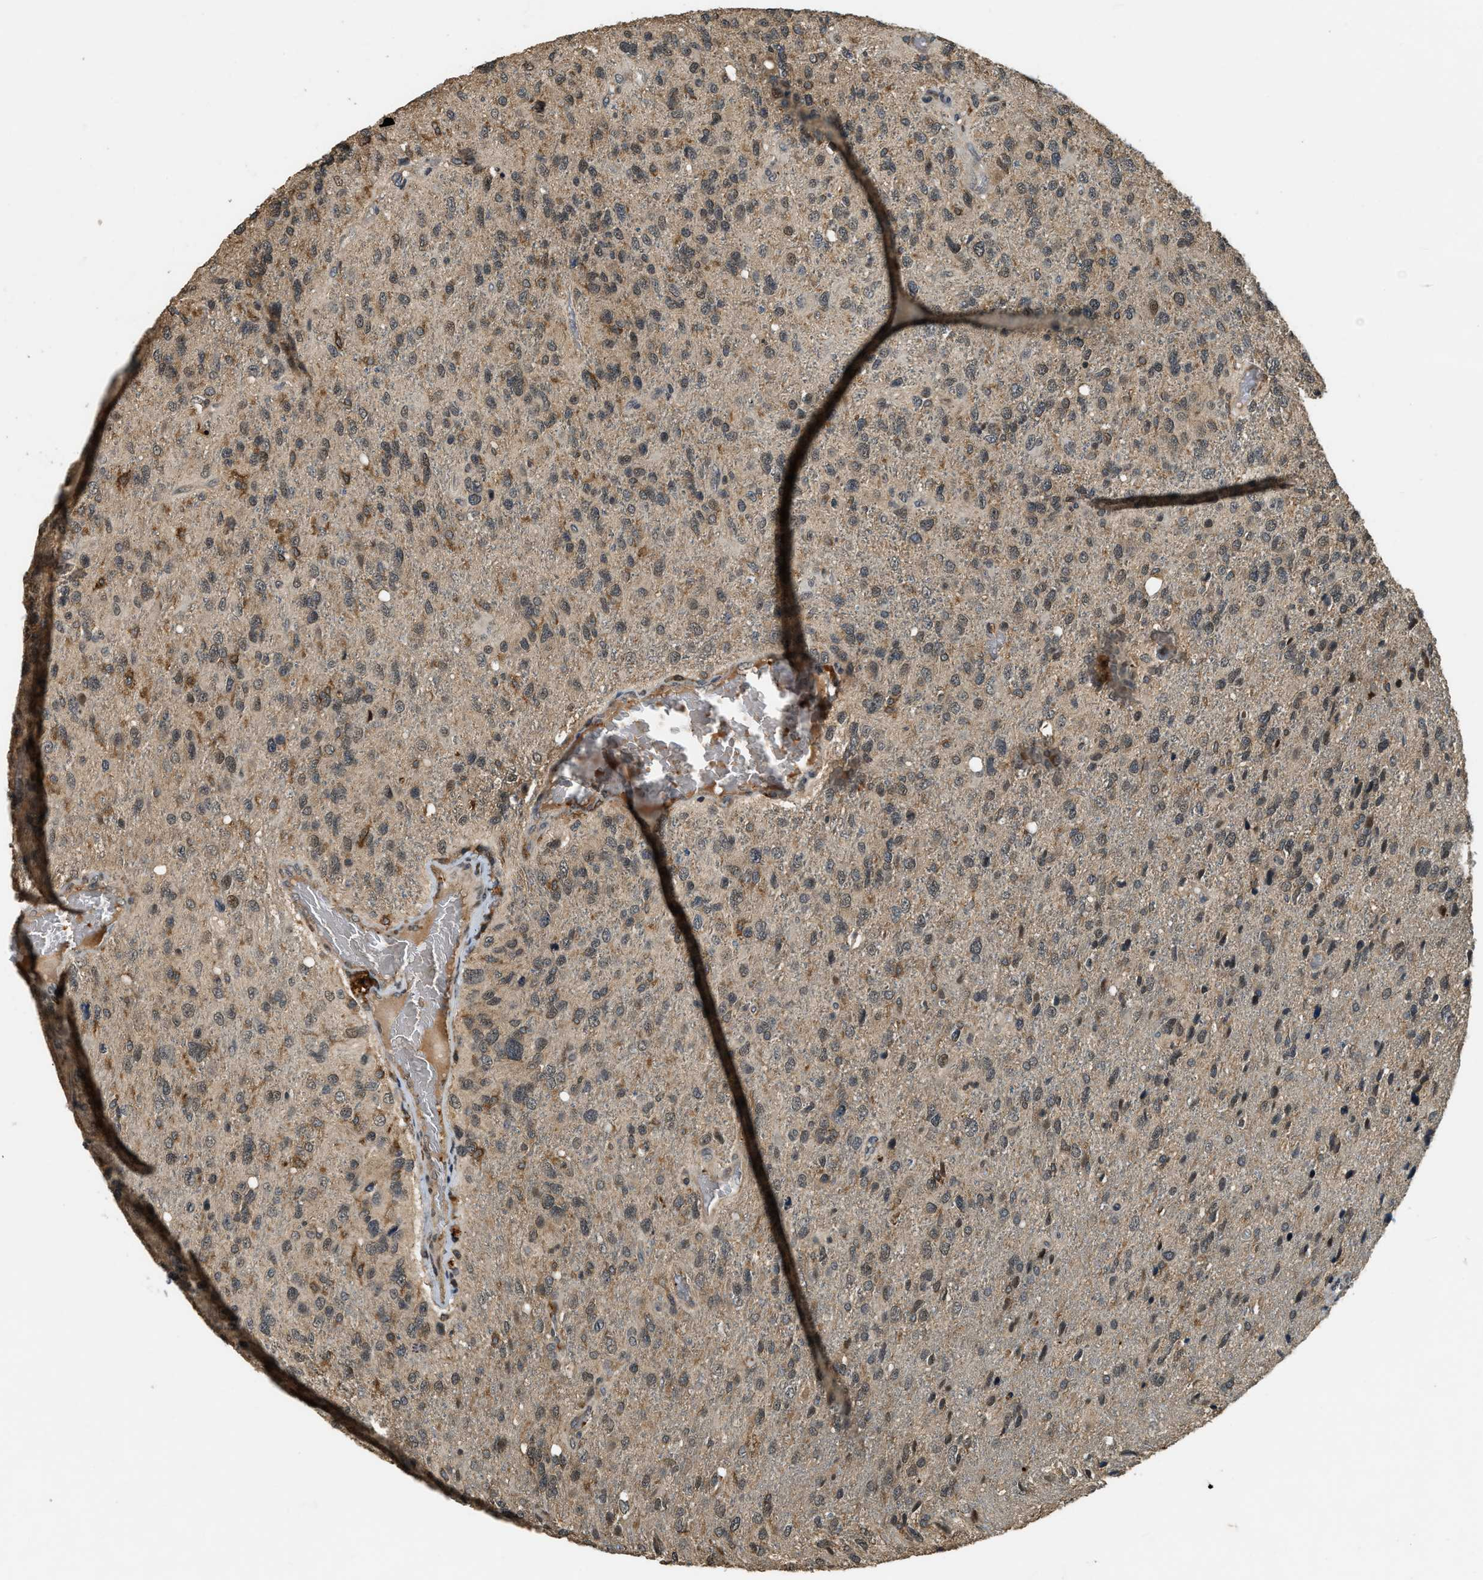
{"staining": {"intensity": "weak", "quantity": "25%-75%", "location": "cytoplasmic/membranous"}, "tissue": "glioma", "cell_type": "Tumor cells", "image_type": "cancer", "snomed": [{"axis": "morphology", "description": "Glioma, malignant, High grade"}, {"axis": "topography", "description": "Brain"}], "caption": "Human glioma stained for a protein (brown) reveals weak cytoplasmic/membranous positive staining in about 25%-75% of tumor cells.", "gene": "RNF141", "patient": {"sex": "female", "age": 58}}